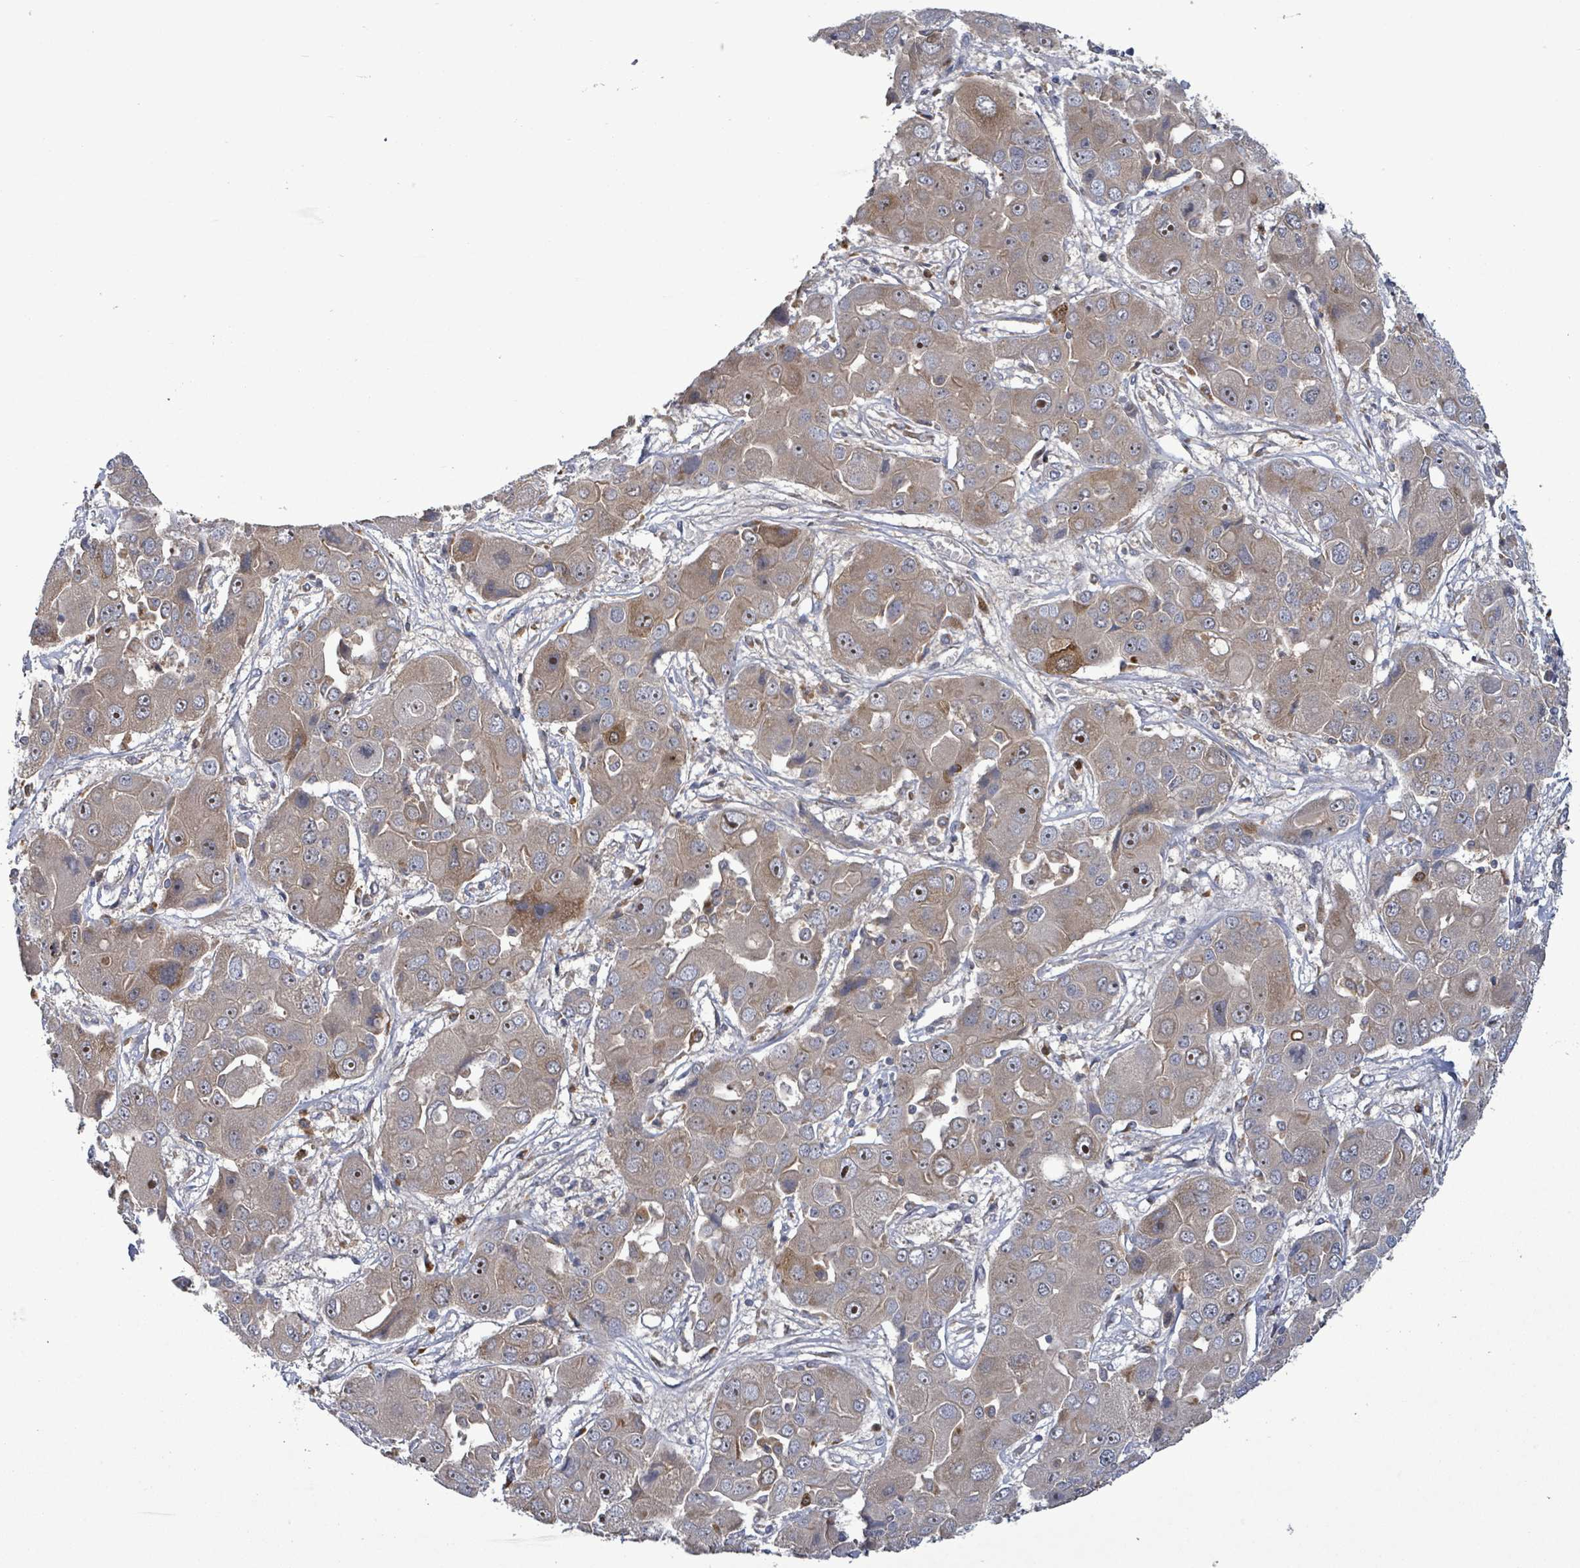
{"staining": {"intensity": "weak", "quantity": ">75%", "location": "cytoplasmic/membranous,nuclear"}, "tissue": "liver cancer", "cell_type": "Tumor cells", "image_type": "cancer", "snomed": [{"axis": "morphology", "description": "Cholangiocarcinoma"}, {"axis": "topography", "description": "Liver"}], "caption": "High-magnification brightfield microscopy of liver cancer (cholangiocarcinoma) stained with DAB (3,3'-diaminobenzidine) (brown) and counterstained with hematoxylin (blue). tumor cells exhibit weak cytoplasmic/membranous and nuclear expression is seen in about>75% of cells.", "gene": "SERPINE3", "patient": {"sex": "male", "age": 67}}